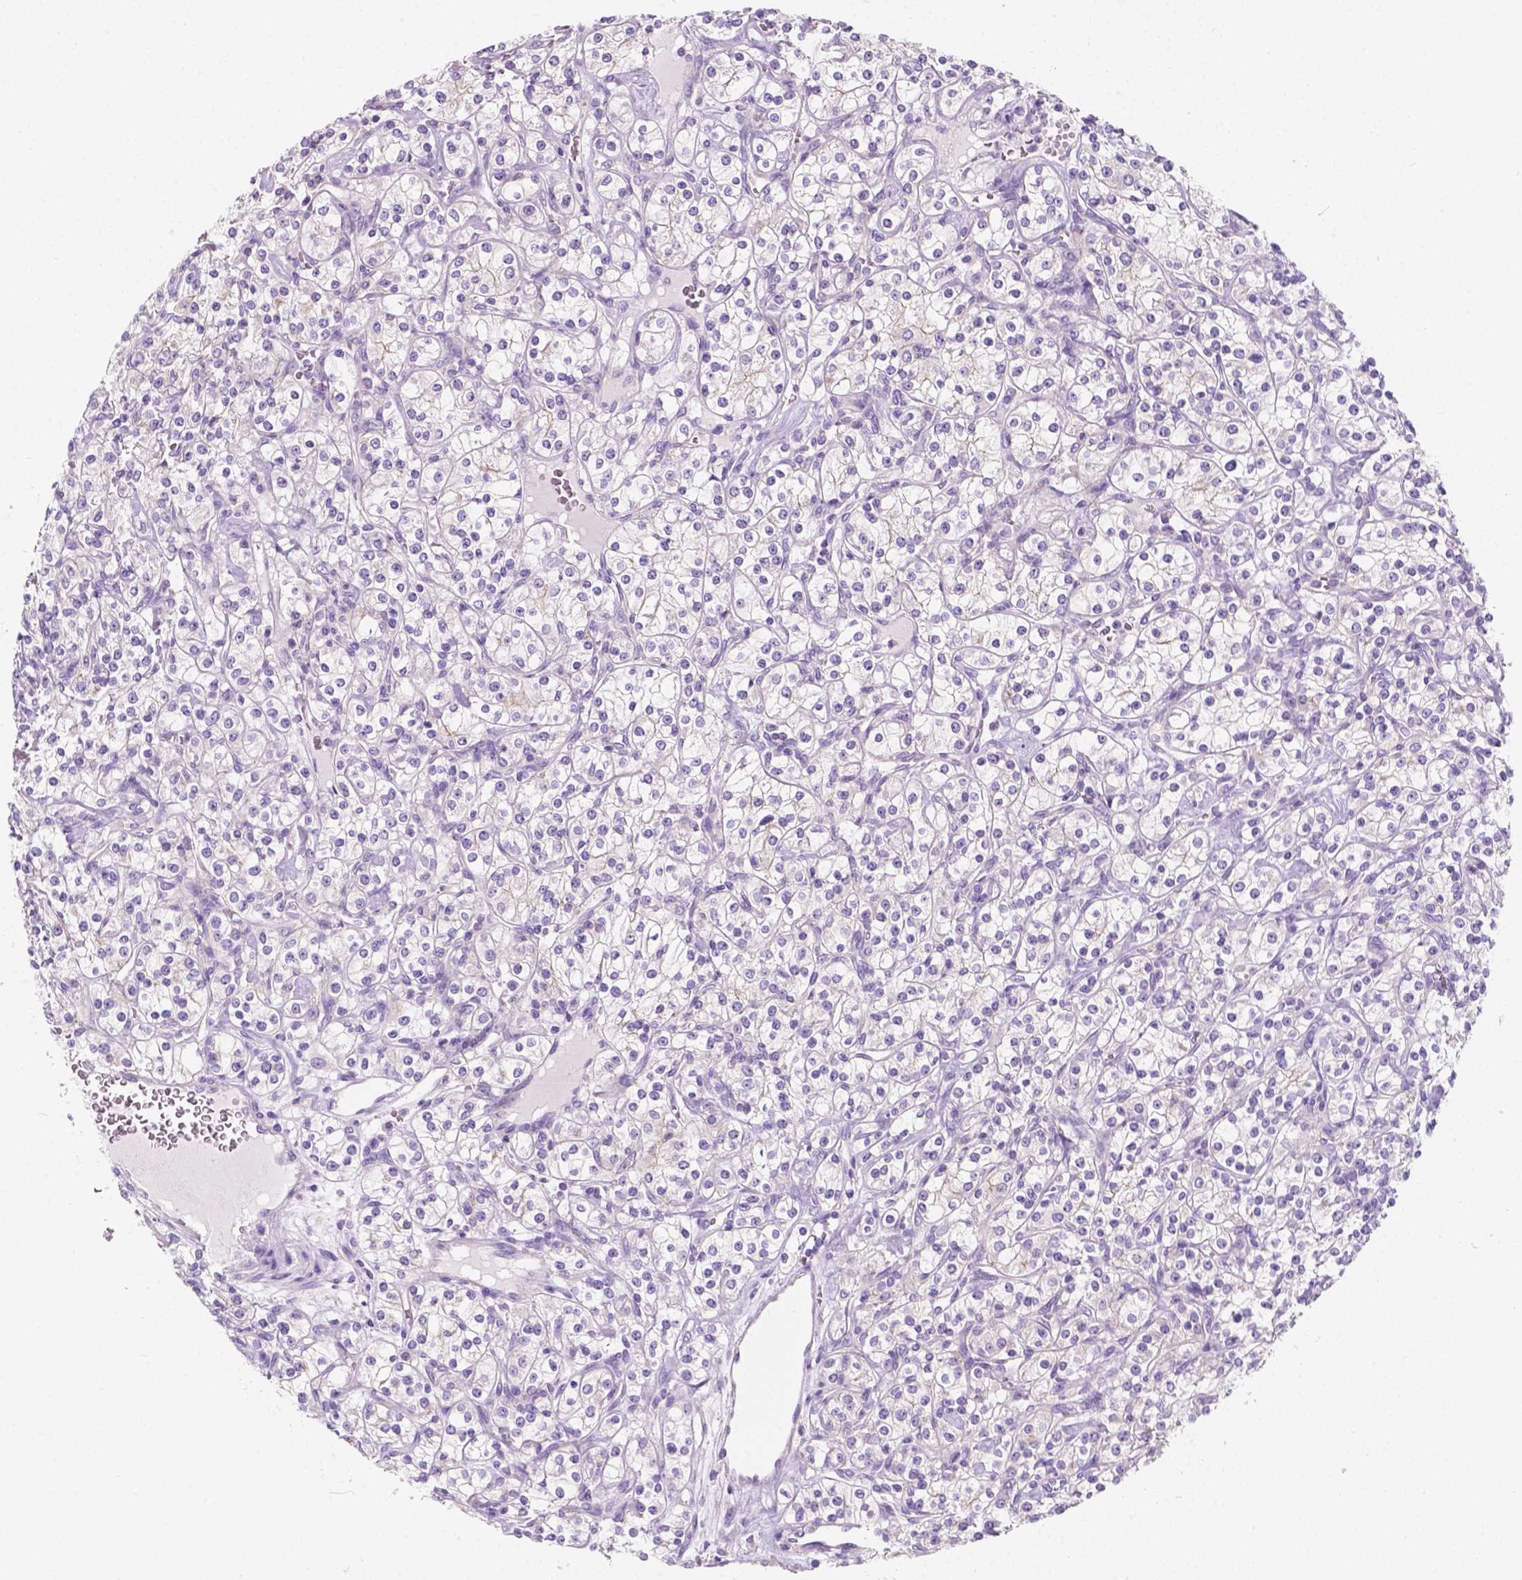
{"staining": {"intensity": "negative", "quantity": "none", "location": "none"}, "tissue": "renal cancer", "cell_type": "Tumor cells", "image_type": "cancer", "snomed": [{"axis": "morphology", "description": "Adenocarcinoma, NOS"}, {"axis": "topography", "description": "Kidney"}], "caption": "High magnification brightfield microscopy of adenocarcinoma (renal) stained with DAB (brown) and counterstained with hematoxylin (blue): tumor cells show no significant positivity. Brightfield microscopy of IHC stained with DAB (3,3'-diaminobenzidine) (brown) and hematoxylin (blue), captured at high magnification.", "gene": "SIRT2", "patient": {"sex": "male", "age": 77}}